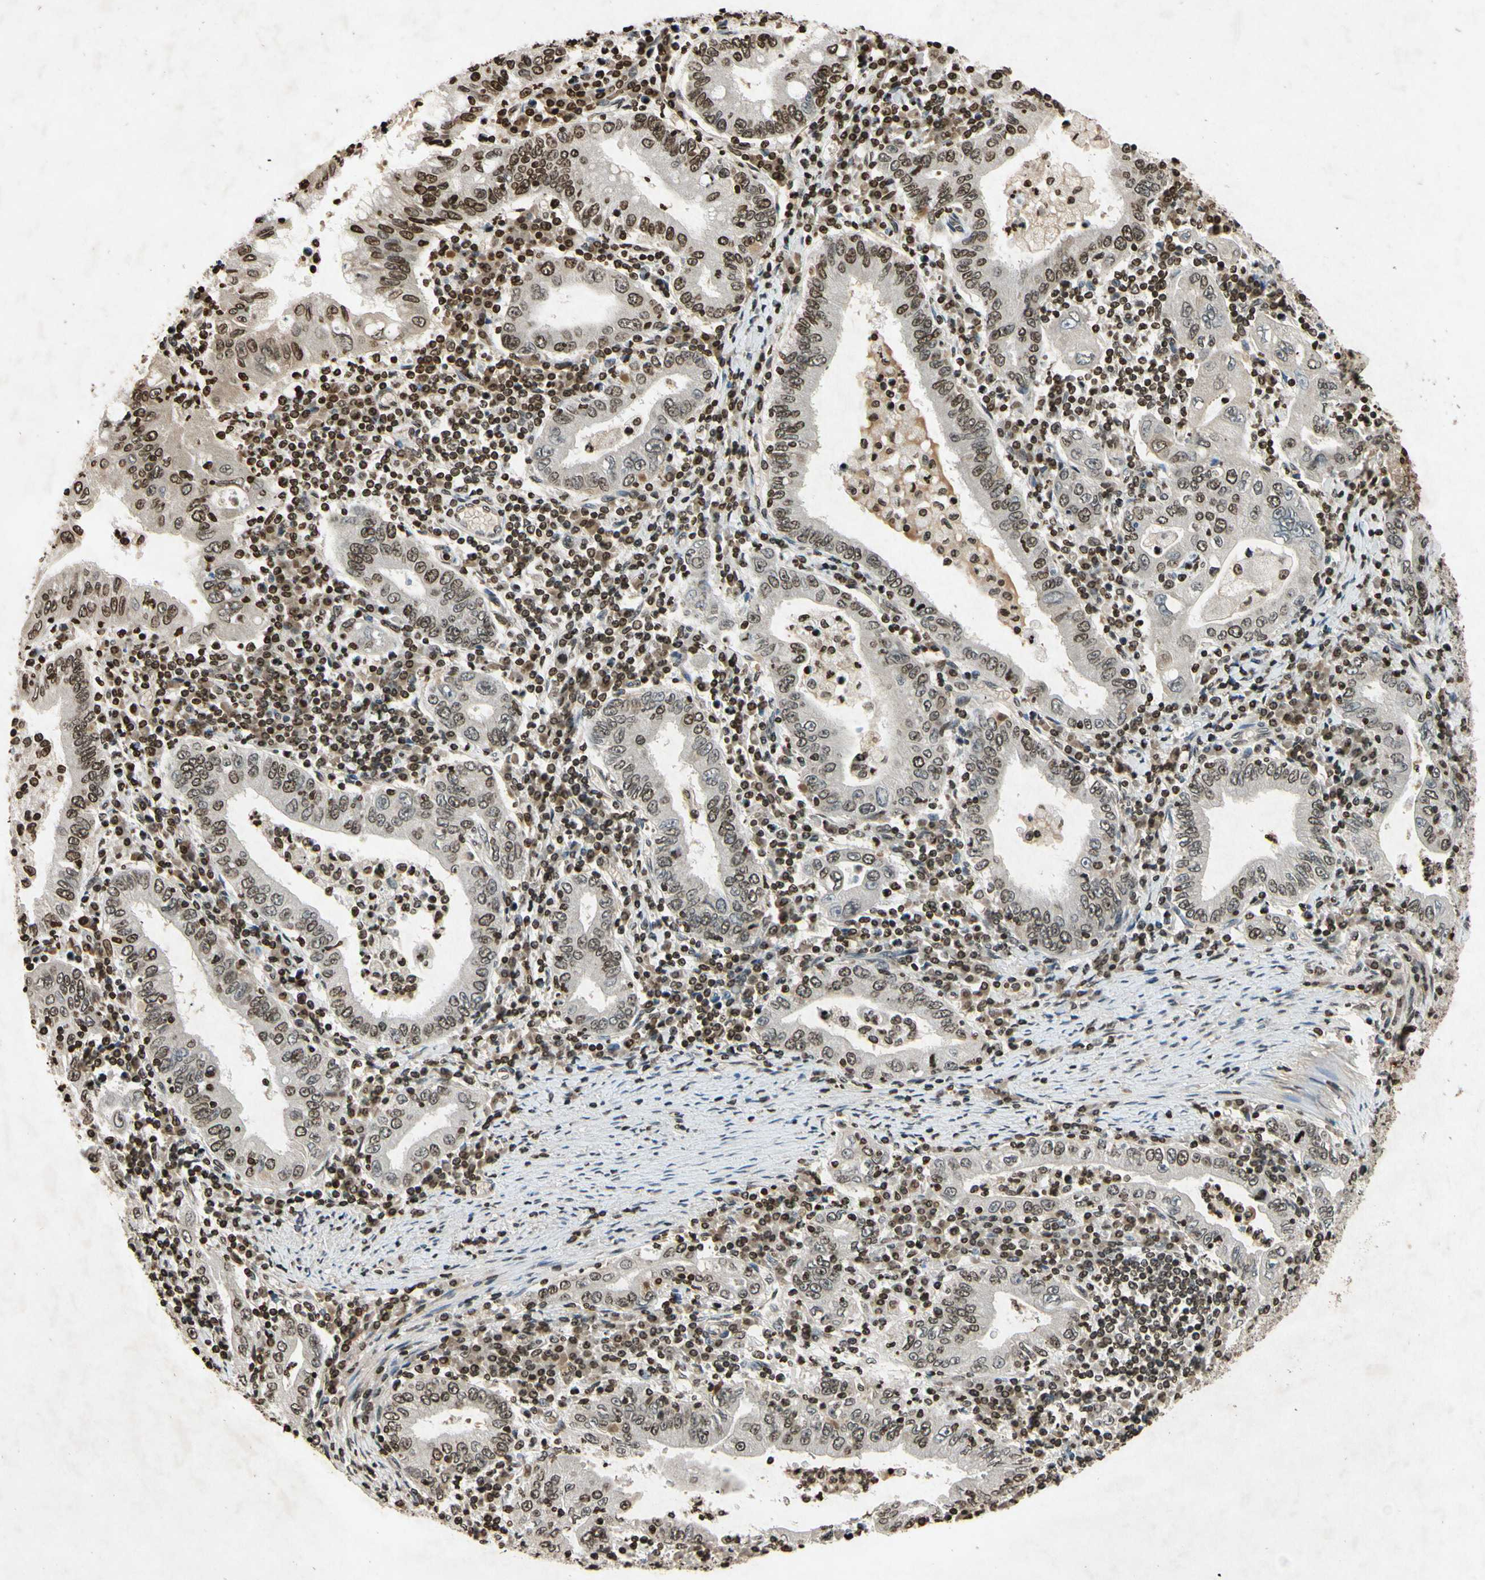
{"staining": {"intensity": "weak", "quantity": "25%-75%", "location": "nuclear"}, "tissue": "stomach cancer", "cell_type": "Tumor cells", "image_type": "cancer", "snomed": [{"axis": "morphology", "description": "Normal tissue, NOS"}, {"axis": "morphology", "description": "Adenocarcinoma, NOS"}, {"axis": "topography", "description": "Esophagus"}, {"axis": "topography", "description": "Stomach, upper"}, {"axis": "topography", "description": "Peripheral nerve tissue"}], "caption": "This is an image of IHC staining of stomach cancer, which shows weak expression in the nuclear of tumor cells.", "gene": "HOXB3", "patient": {"sex": "male", "age": 62}}